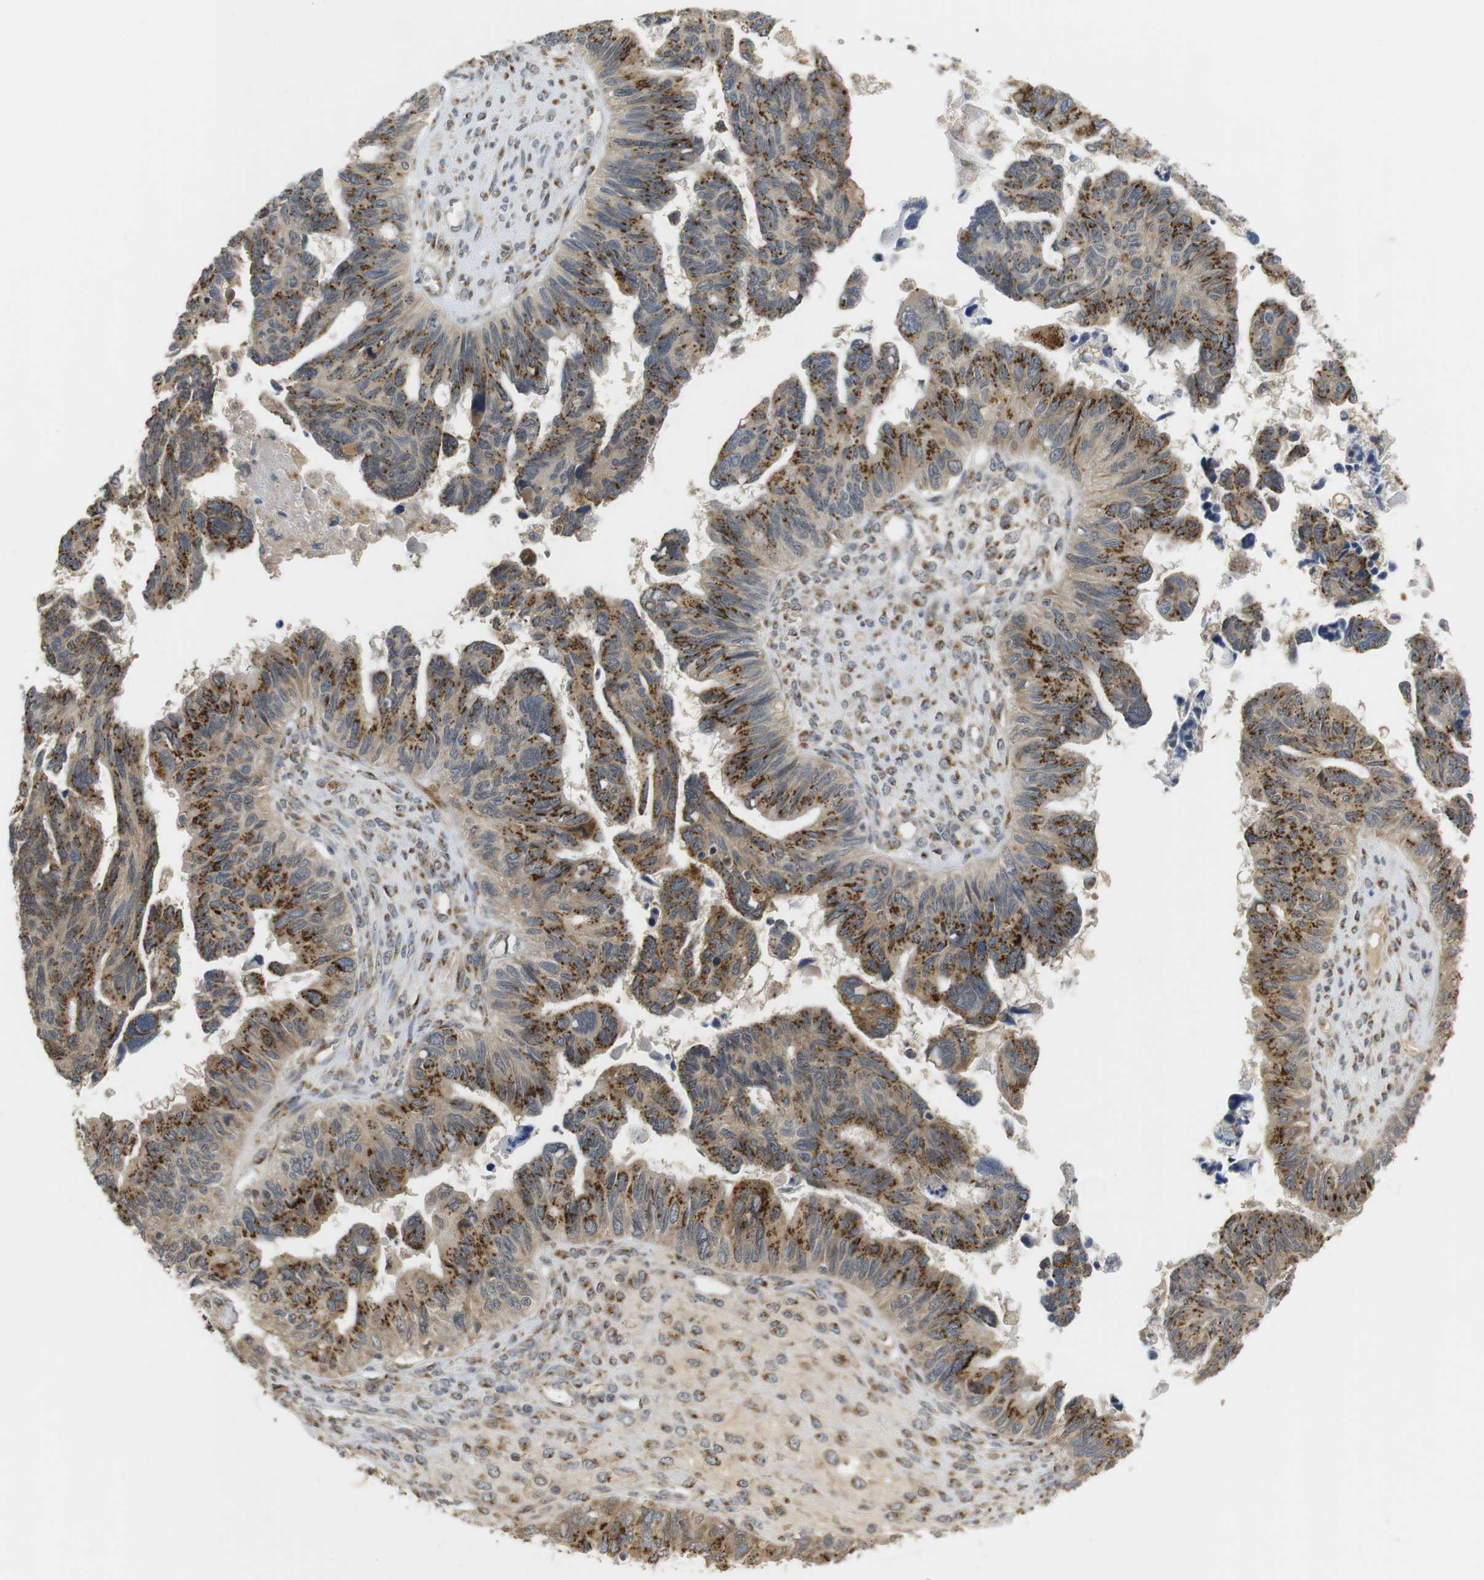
{"staining": {"intensity": "moderate", "quantity": ">75%", "location": "cytoplasmic/membranous"}, "tissue": "ovarian cancer", "cell_type": "Tumor cells", "image_type": "cancer", "snomed": [{"axis": "morphology", "description": "Cystadenocarcinoma, serous, NOS"}, {"axis": "topography", "description": "Ovary"}], "caption": "High-magnification brightfield microscopy of ovarian cancer (serous cystadenocarcinoma) stained with DAB (3,3'-diaminobenzidine) (brown) and counterstained with hematoxylin (blue). tumor cells exhibit moderate cytoplasmic/membranous positivity is identified in about>75% of cells. Using DAB (3,3'-diaminobenzidine) (brown) and hematoxylin (blue) stains, captured at high magnification using brightfield microscopy.", "gene": "ZFPL1", "patient": {"sex": "female", "age": 79}}